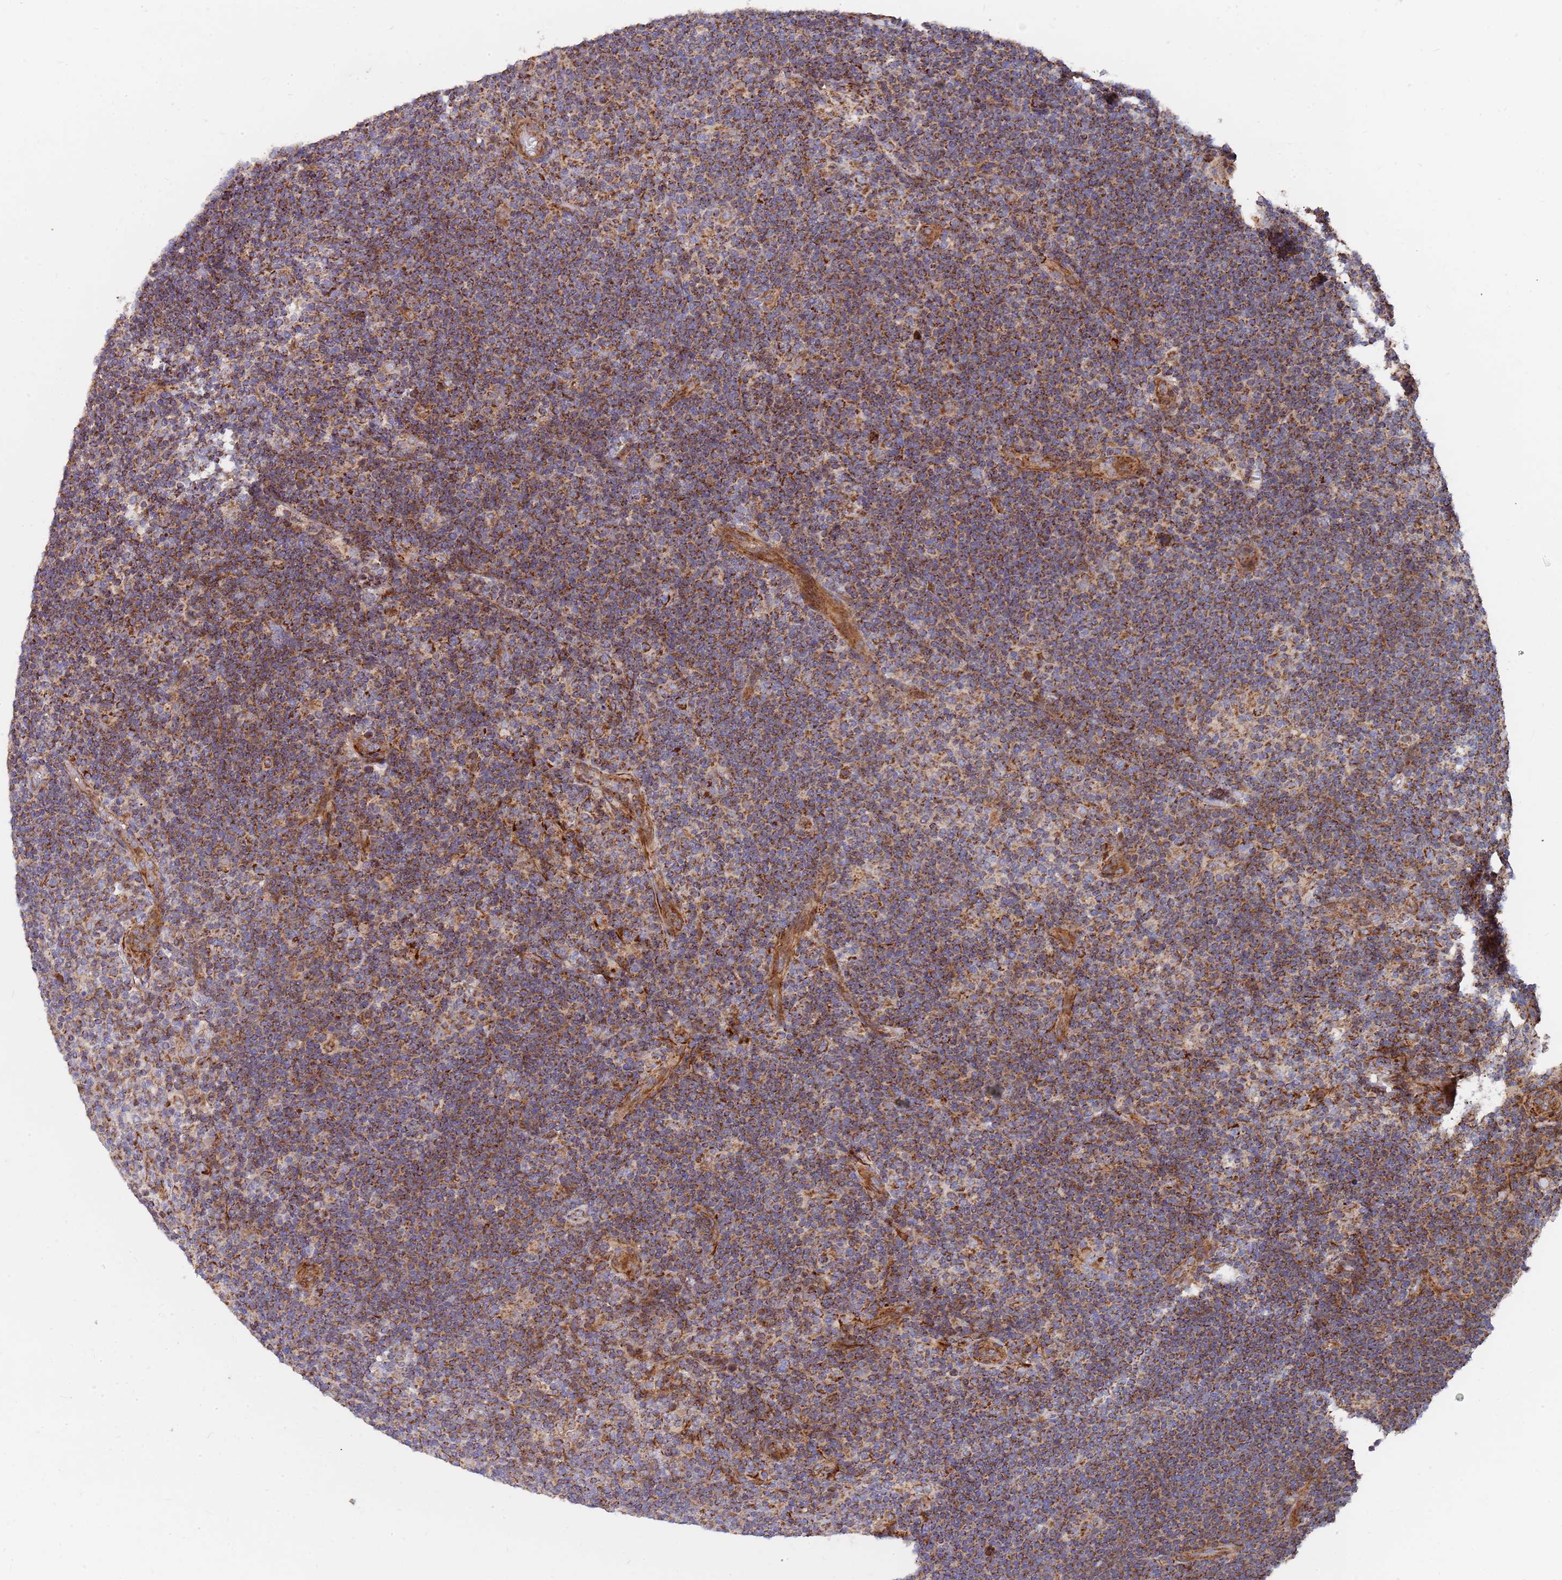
{"staining": {"intensity": "moderate", "quantity": ">75%", "location": "cytoplasmic/membranous"}, "tissue": "lymphoma", "cell_type": "Tumor cells", "image_type": "cancer", "snomed": [{"axis": "morphology", "description": "Hodgkin's disease, NOS"}, {"axis": "topography", "description": "Lymph node"}], "caption": "Tumor cells demonstrate moderate cytoplasmic/membranous positivity in about >75% of cells in lymphoma.", "gene": "WDFY3", "patient": {"sex": "female", "age": 57}}